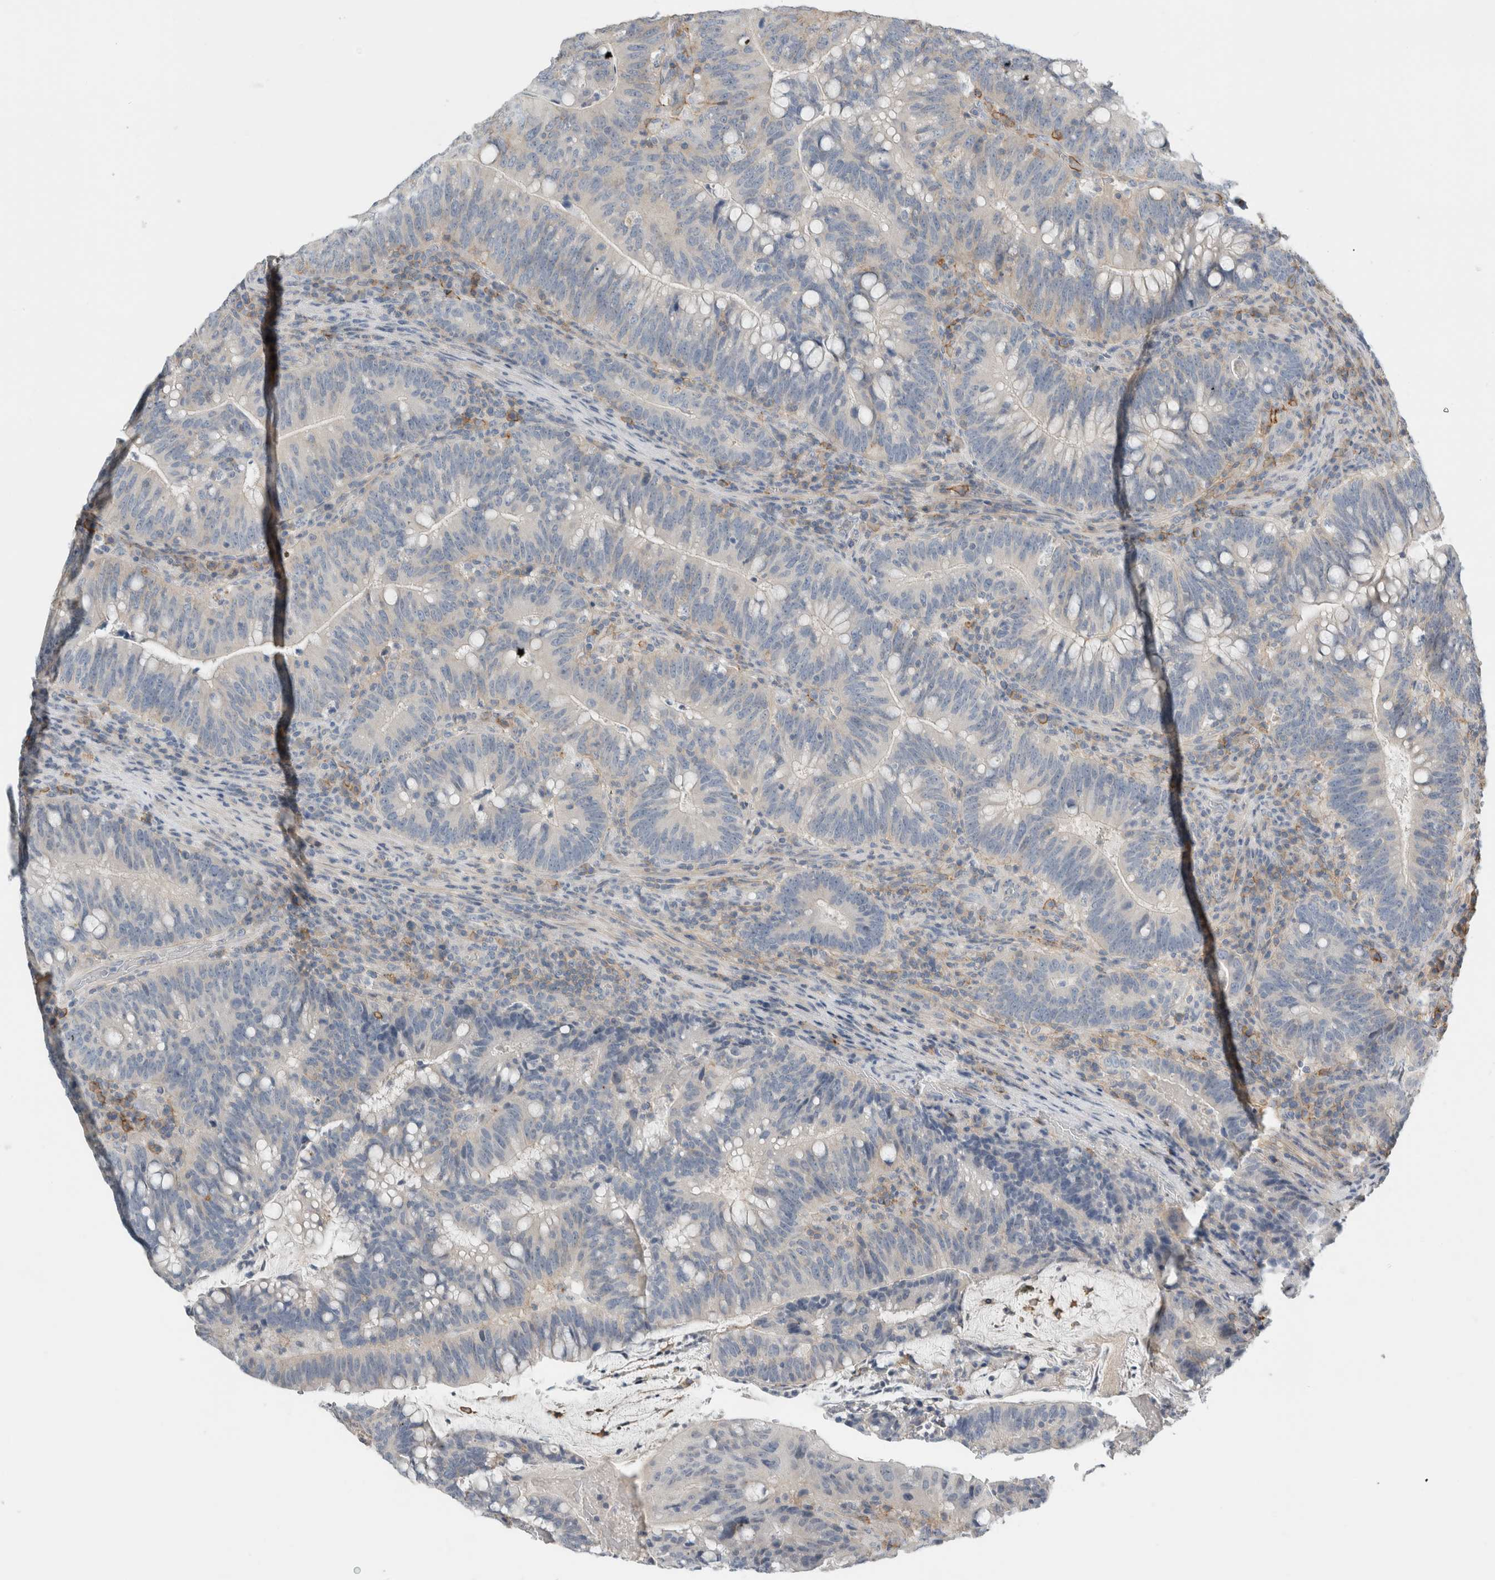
{"staining": {"intensity": "negative", "quantity": "none", "location": "none"}, "tissue": "colorectal cancer", "cell_type": "Tumor cells", "image_type": "cancer", "snomed": [{"axis": "morphology", "description": "Adenocarcinoma, NOS"}, {"axis": "topography", "description": "Colon"}], "caption": "There is no significant positivity in tumor cells of colorectal cancer (adenocarcinoma). Nuclei are stained in blue.", "gene": "ERCC6L2", "patient": {"sex": "female", "age": 66}}